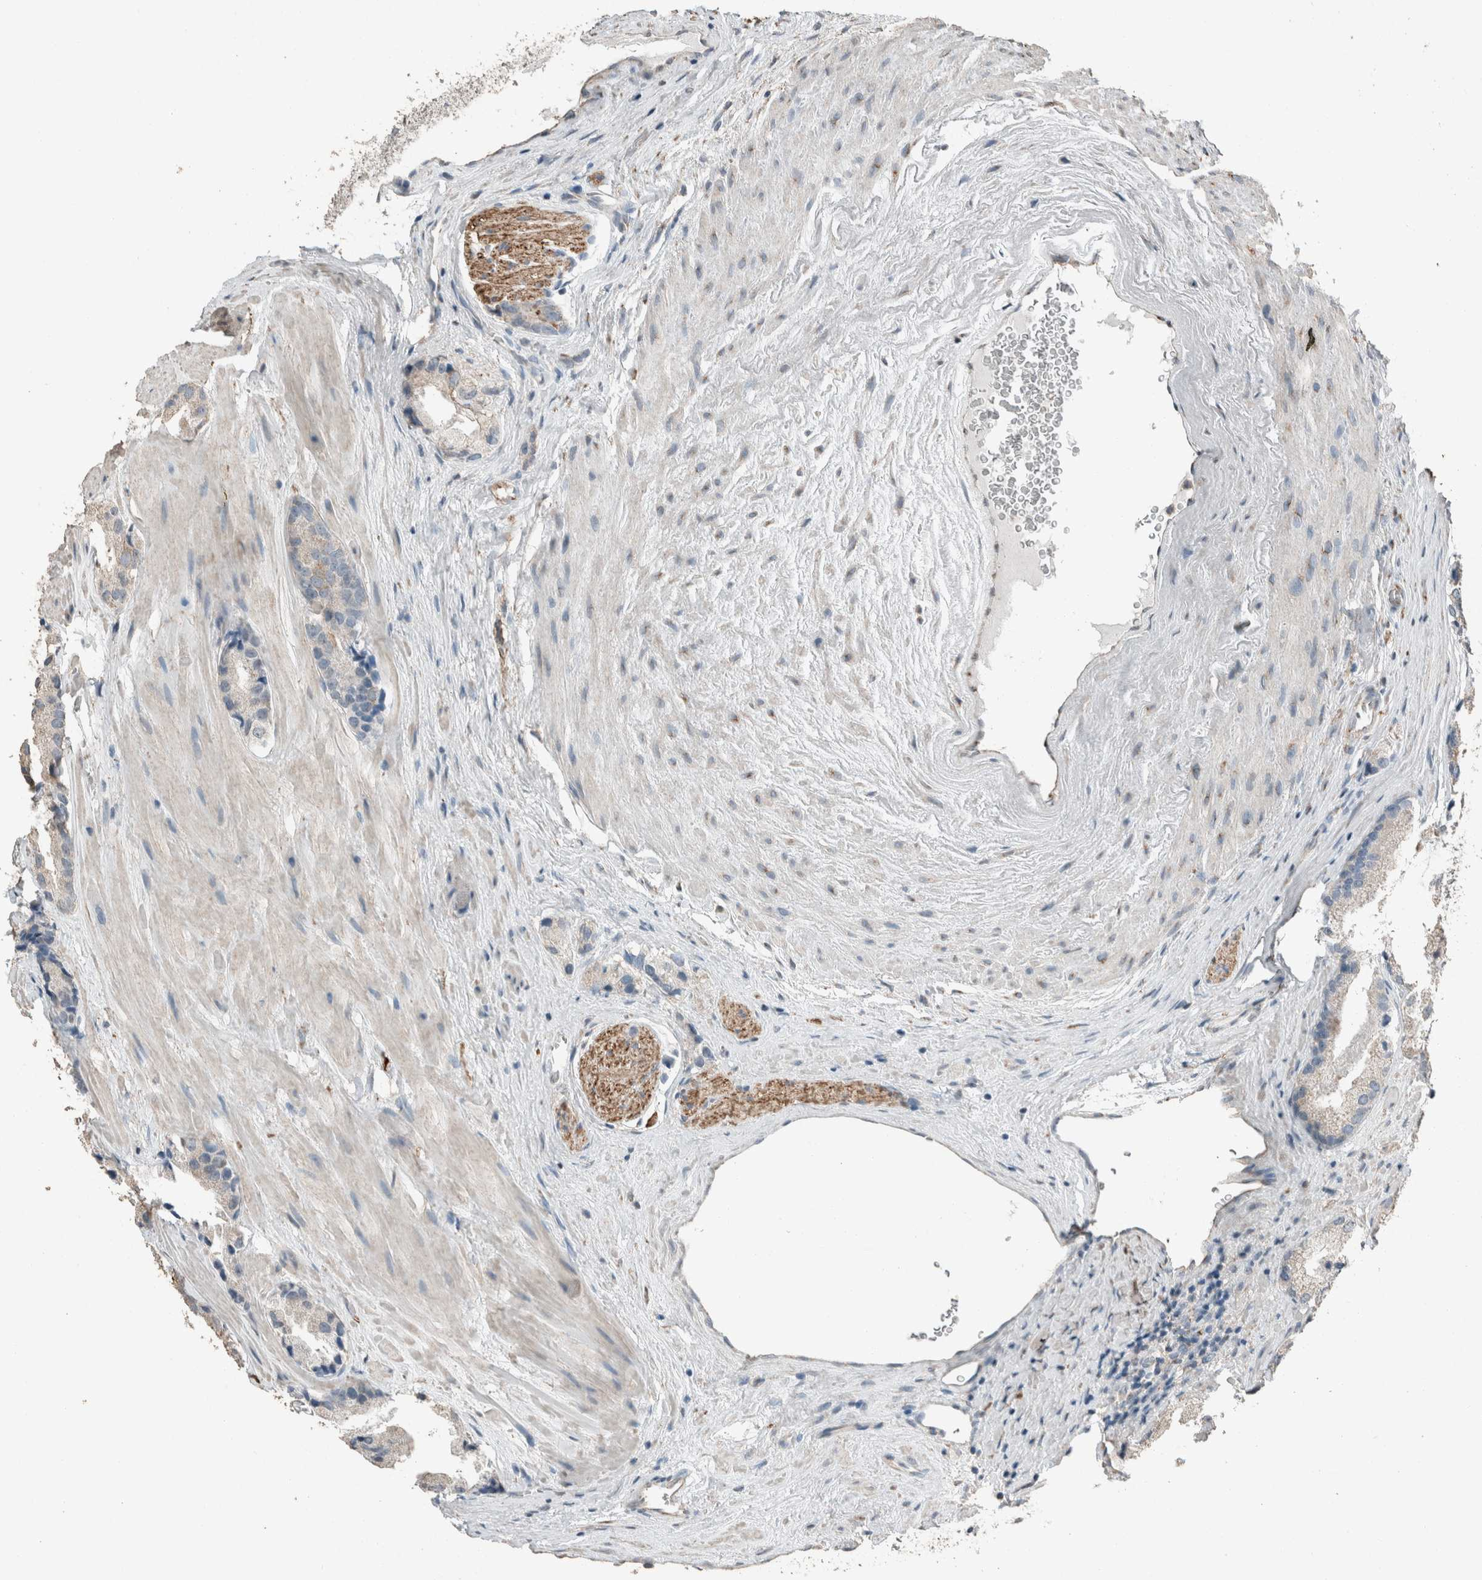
{"staining": {"intensity": "negative", "quantity": "none", "location": "none"}, "tissue": "prostate cancer", "cell_type": "Tumor cells", "image_type": "cancer", "snomed": [{"axis": "morphology", "description": "Adenocarcinoma, High grade"}, {"axis": "topography", "description": "Prostate"}], "caption": "The micrograph displays no significant positivity in tumor cells of prostate cancer.", "gene": "ACVR2B", "patient": {"sex": "male", "age": 63}}